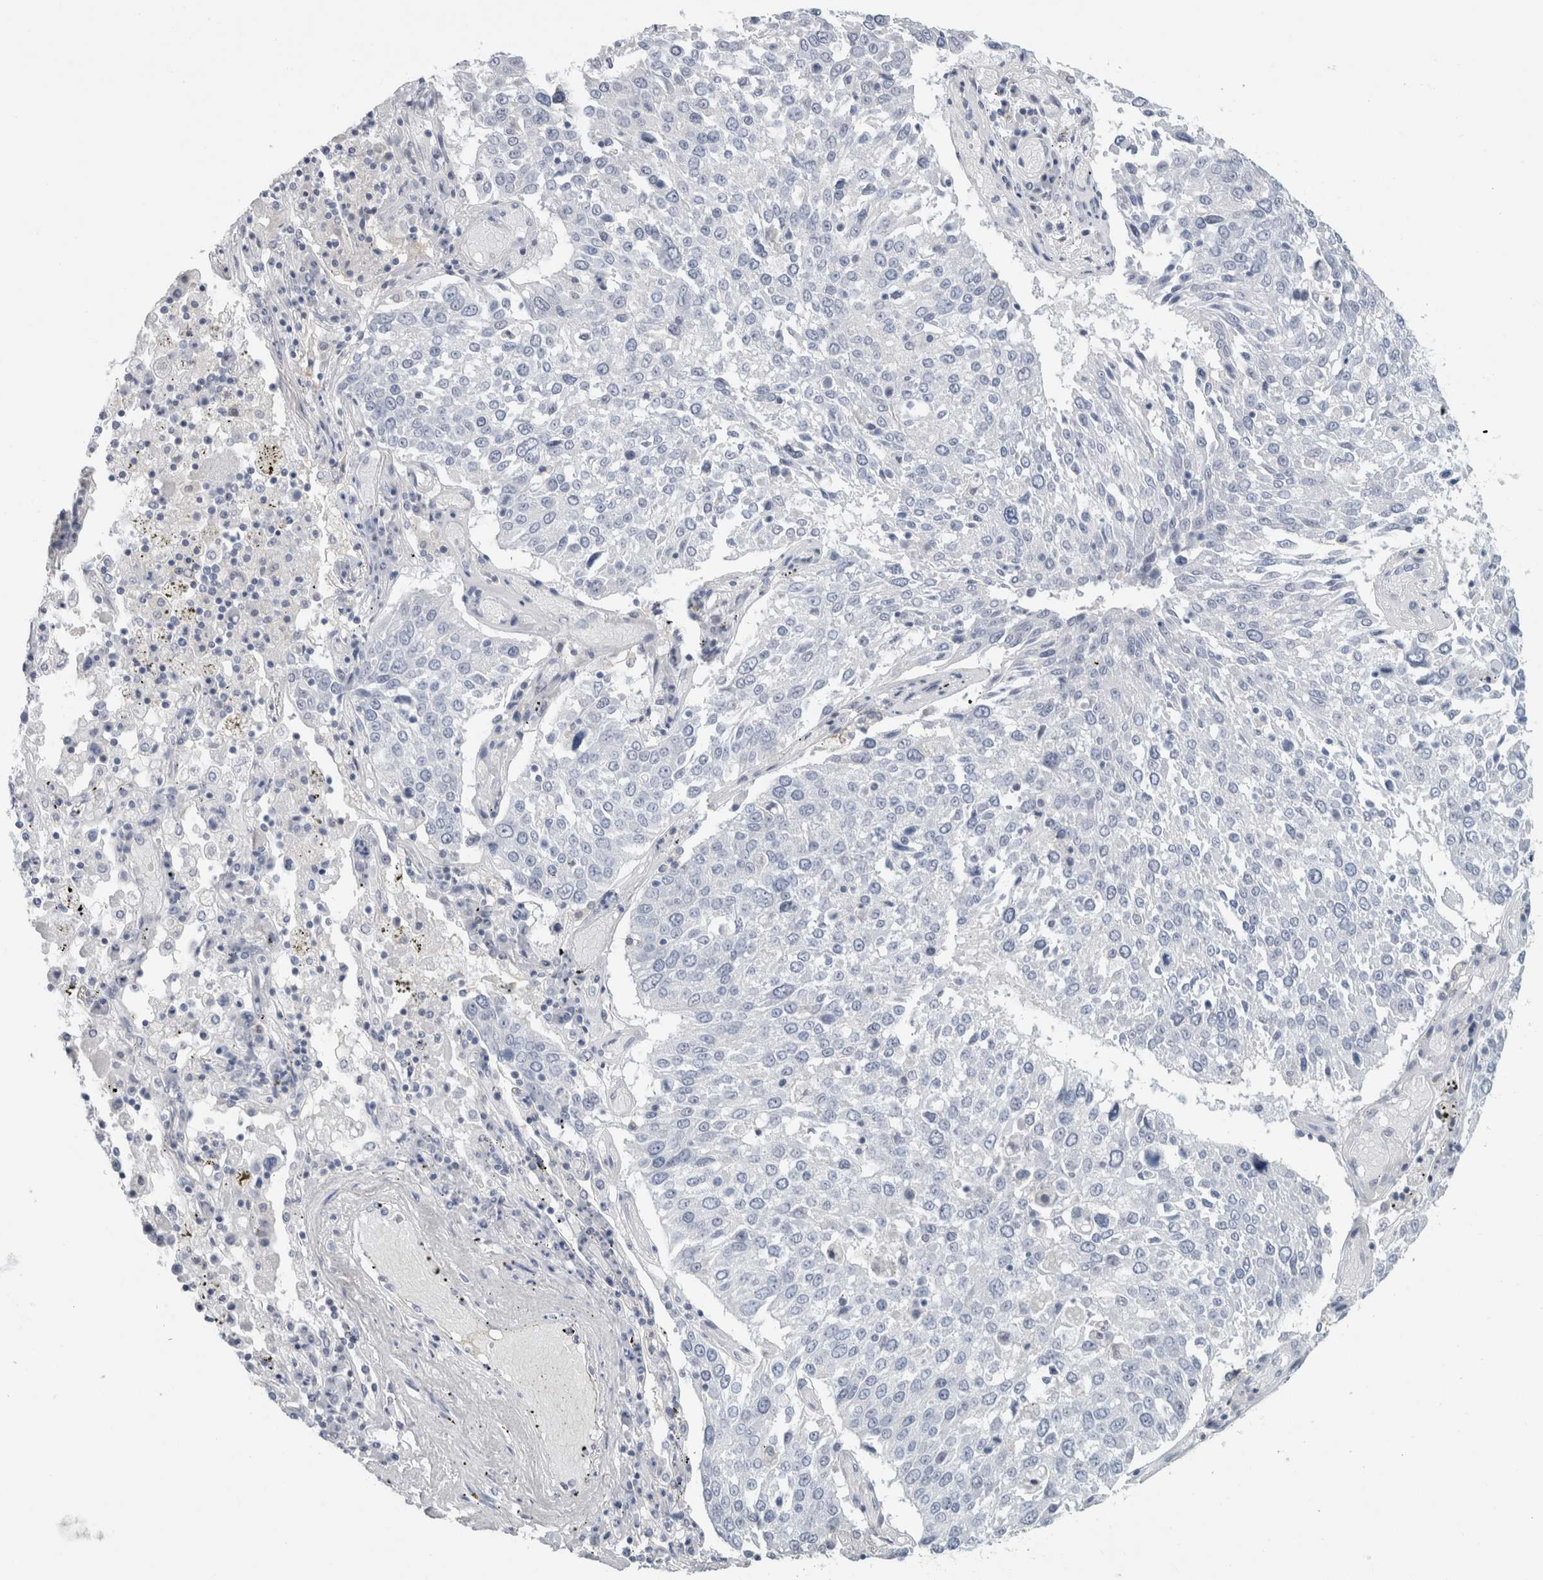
{"staining": {"intensity": "negative", "quantity": "none", "location": "none"}, "tissue": "lung cancer", "cell_type": "Tumor cells", "image_type": "cancer", "snomed": [{"axis": "morphology", "description": "Squamous cell carcinoma, NOS"}, {"axis": "topography", "description": "Lung"}], "caption": "Lung cancer stained for a protein using immunohistochemistry (IHC) exhibits no positivity tumor cells.", "gene": "CASP6", "patient": {"sex": "male", "age": 65}}